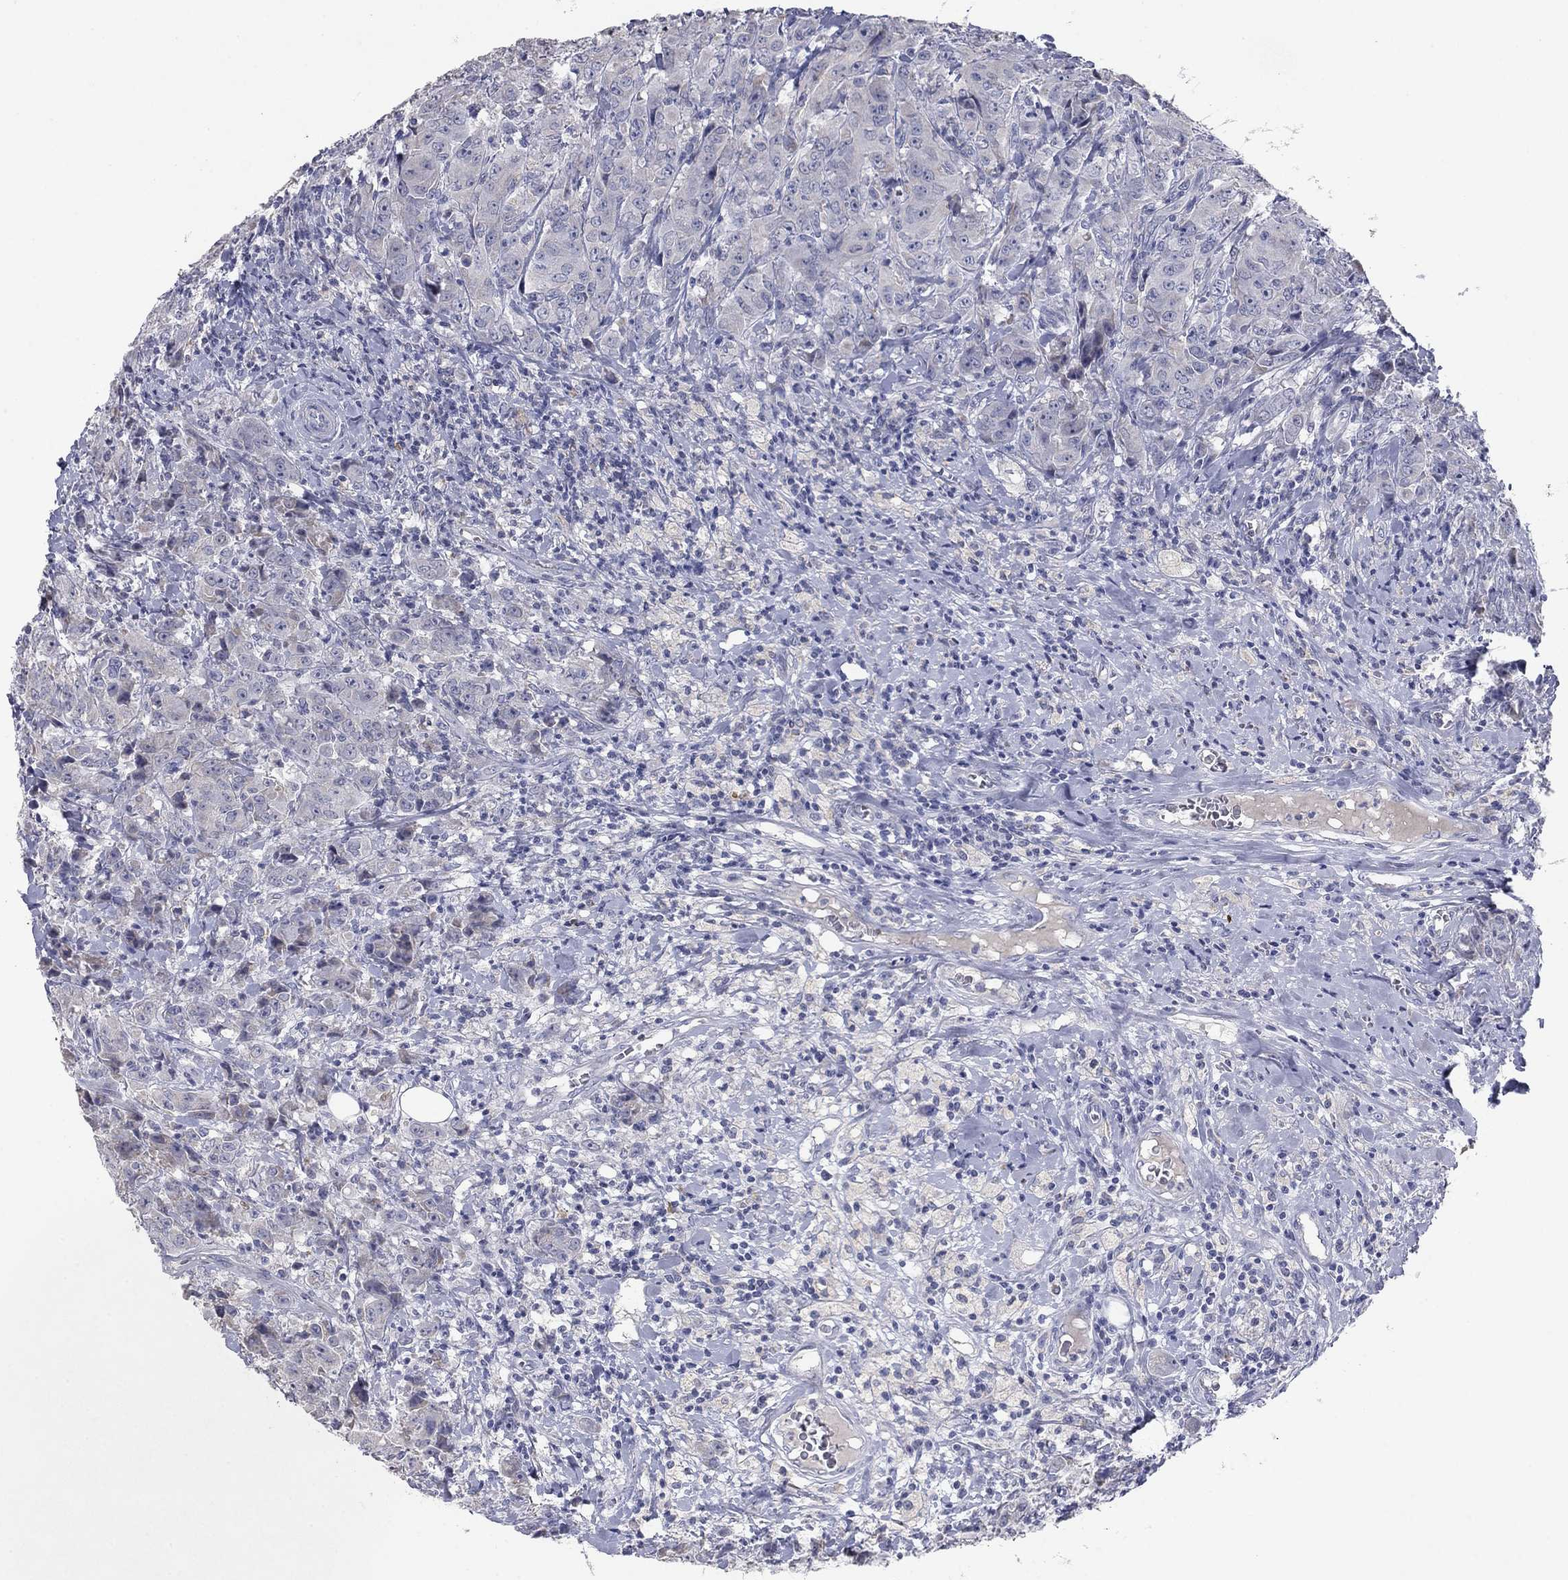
{"staining": {"intensity": "negative", "quantity": "none", "location": "none"}, "tissue": "breast cancer", "cell_type": "Tumor cells", "image_type": "cancer", "snomed": [{"axis": "morphology", "description": "Duct carcinoma"}, {"axis": "topography", "description": "Breast"}], "caption": "DAB immunohistochemical staining of human breast cancer exhibits no significant positivity in tumor cells. (DAB immunohistochemistry (IHC), high magnification).", "gene": "PTGDS", "patient": {"sex": "female", "age": 43}}